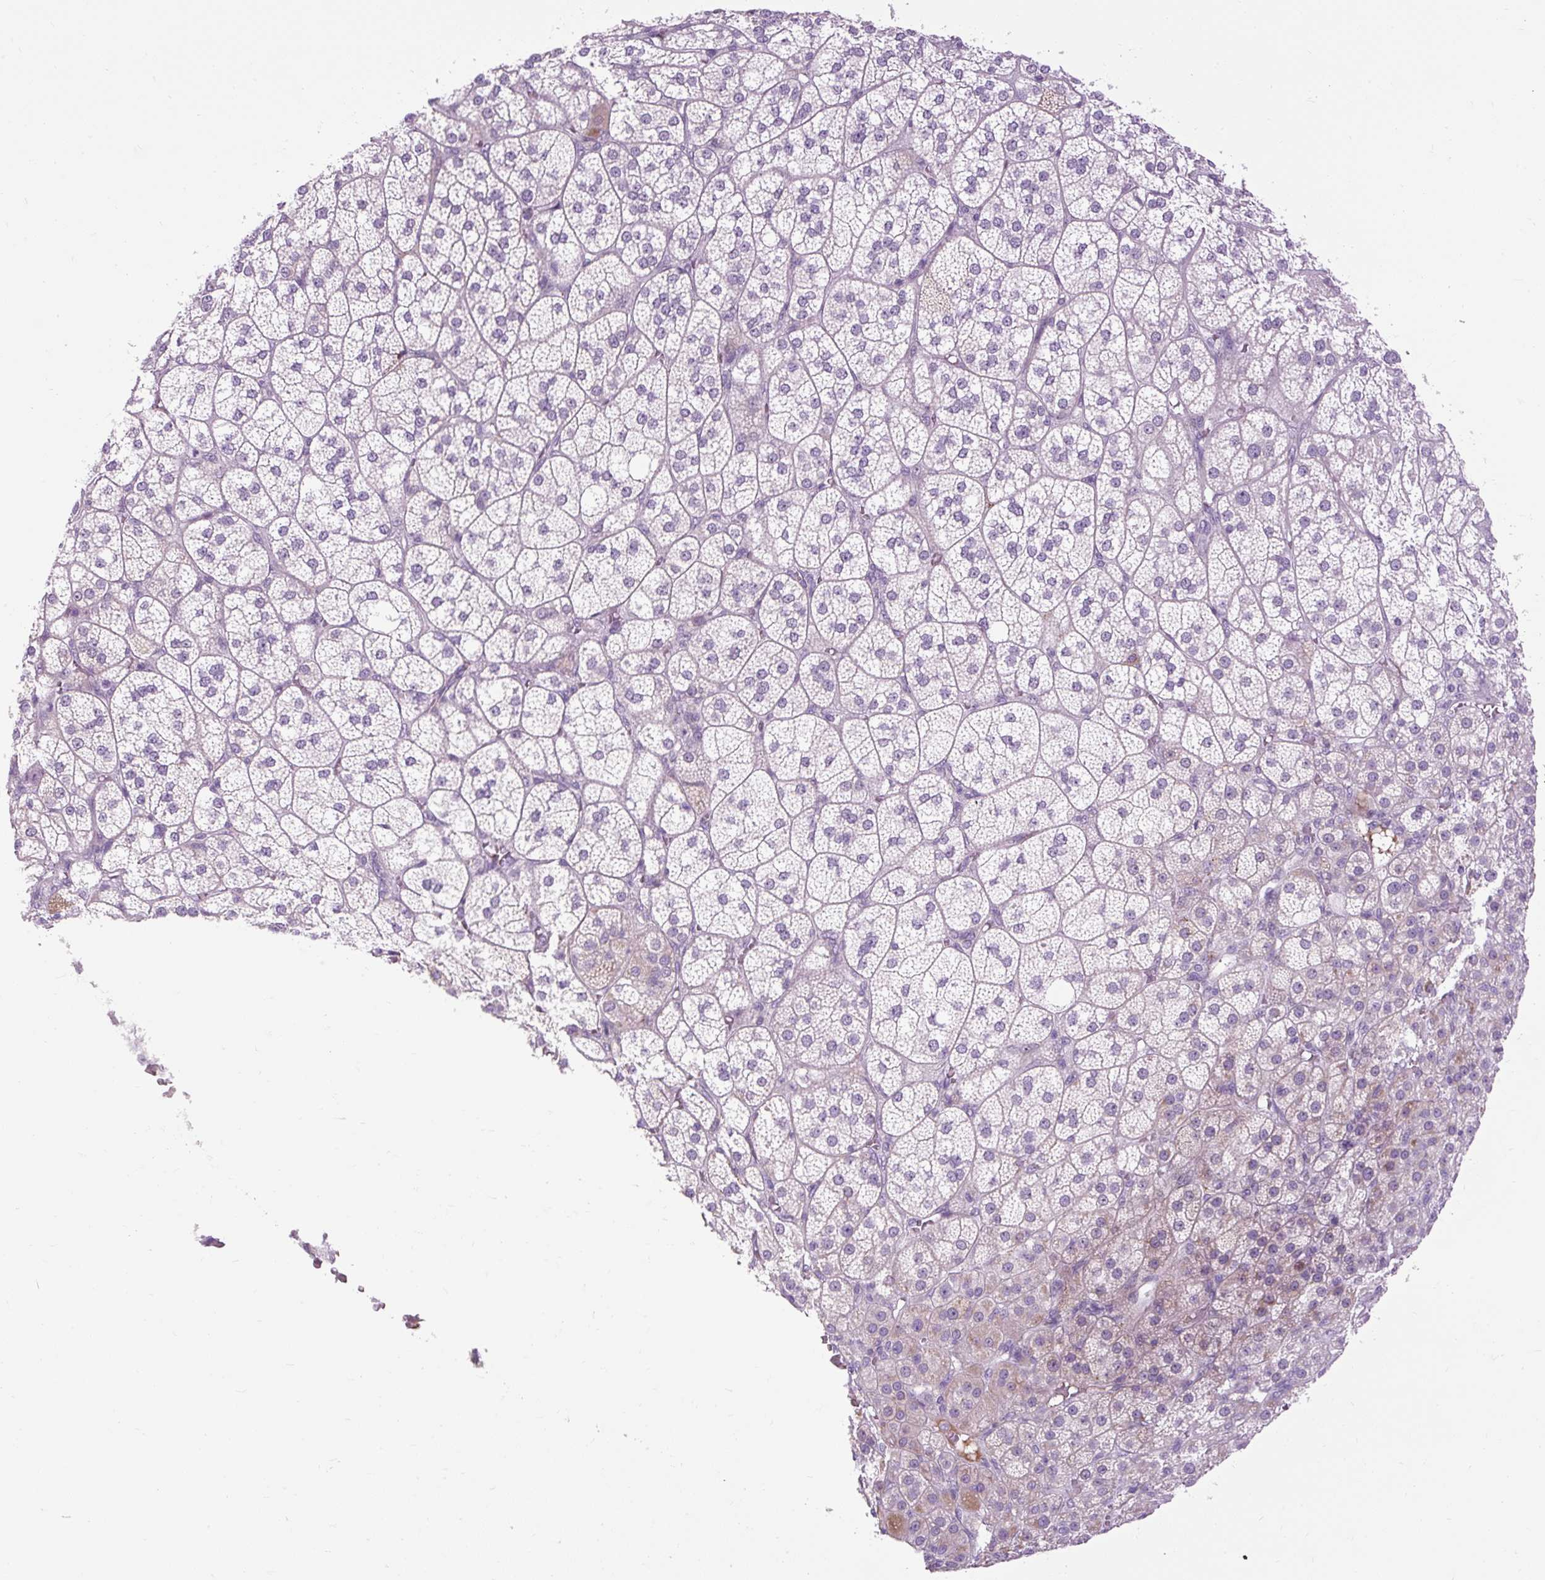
{"staining": {"intensity": "weak", "quantity": "<25%", "location": "cytoplasmic/membranous"}, "tissue": "adrenal gland", "cell_type": "Glandular cells", "image_type": "normal", "snomed": [{"axis": "morphology", "description": "Normal tissue, NOS"}, {"axis": "topography", "description": "Adrenal gland"}], "caption": "Histopathology image shows no protein positivity in glandular cells of normal adrenal gland. (Brightfield microscopy of DAB (3,3'-diaminobenzidine) IHC at high magnification).", "gene": "ARRDC2", "patient": {"sex": "female", "age": 60}}